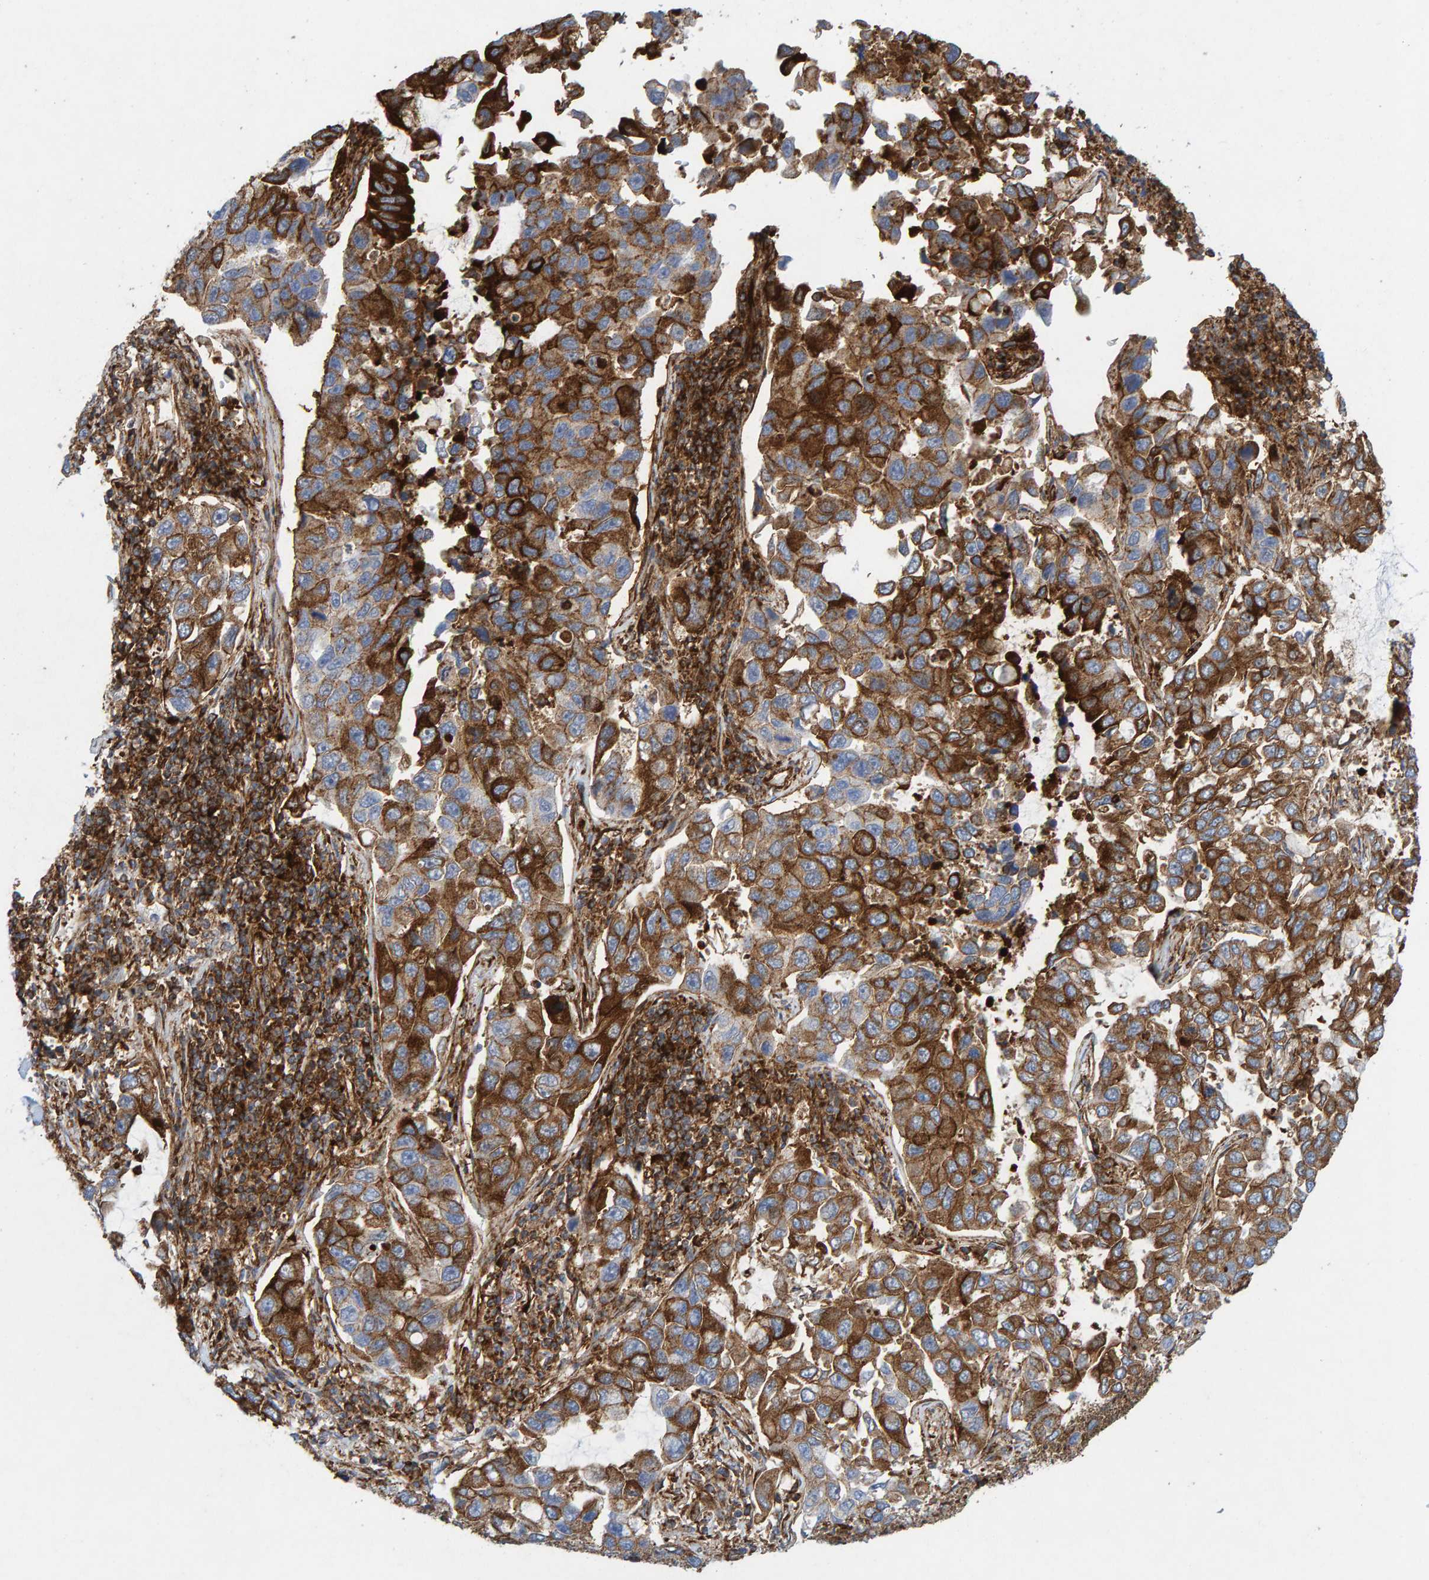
{"staining": {"intensity": "strong", "quantity": ">75%", "location": "cytoplasmic/membranous"}, "tissue": "lung cancer", "cell_type": "Tumor cells", "image_type": "cancer", "snomed": [{"axis": "morphology", "description": "Adenocarcinoma, NOS"}, {"axis": "topography", "description": "Lung"}], "caption": "Protein expression analysis of lung adenocarcinoma shows strong cytoplasmic/membranous expression in about >75% of tumor cells.", "gene": "MVP", "patient": {"sex": "male", "age": 64}}